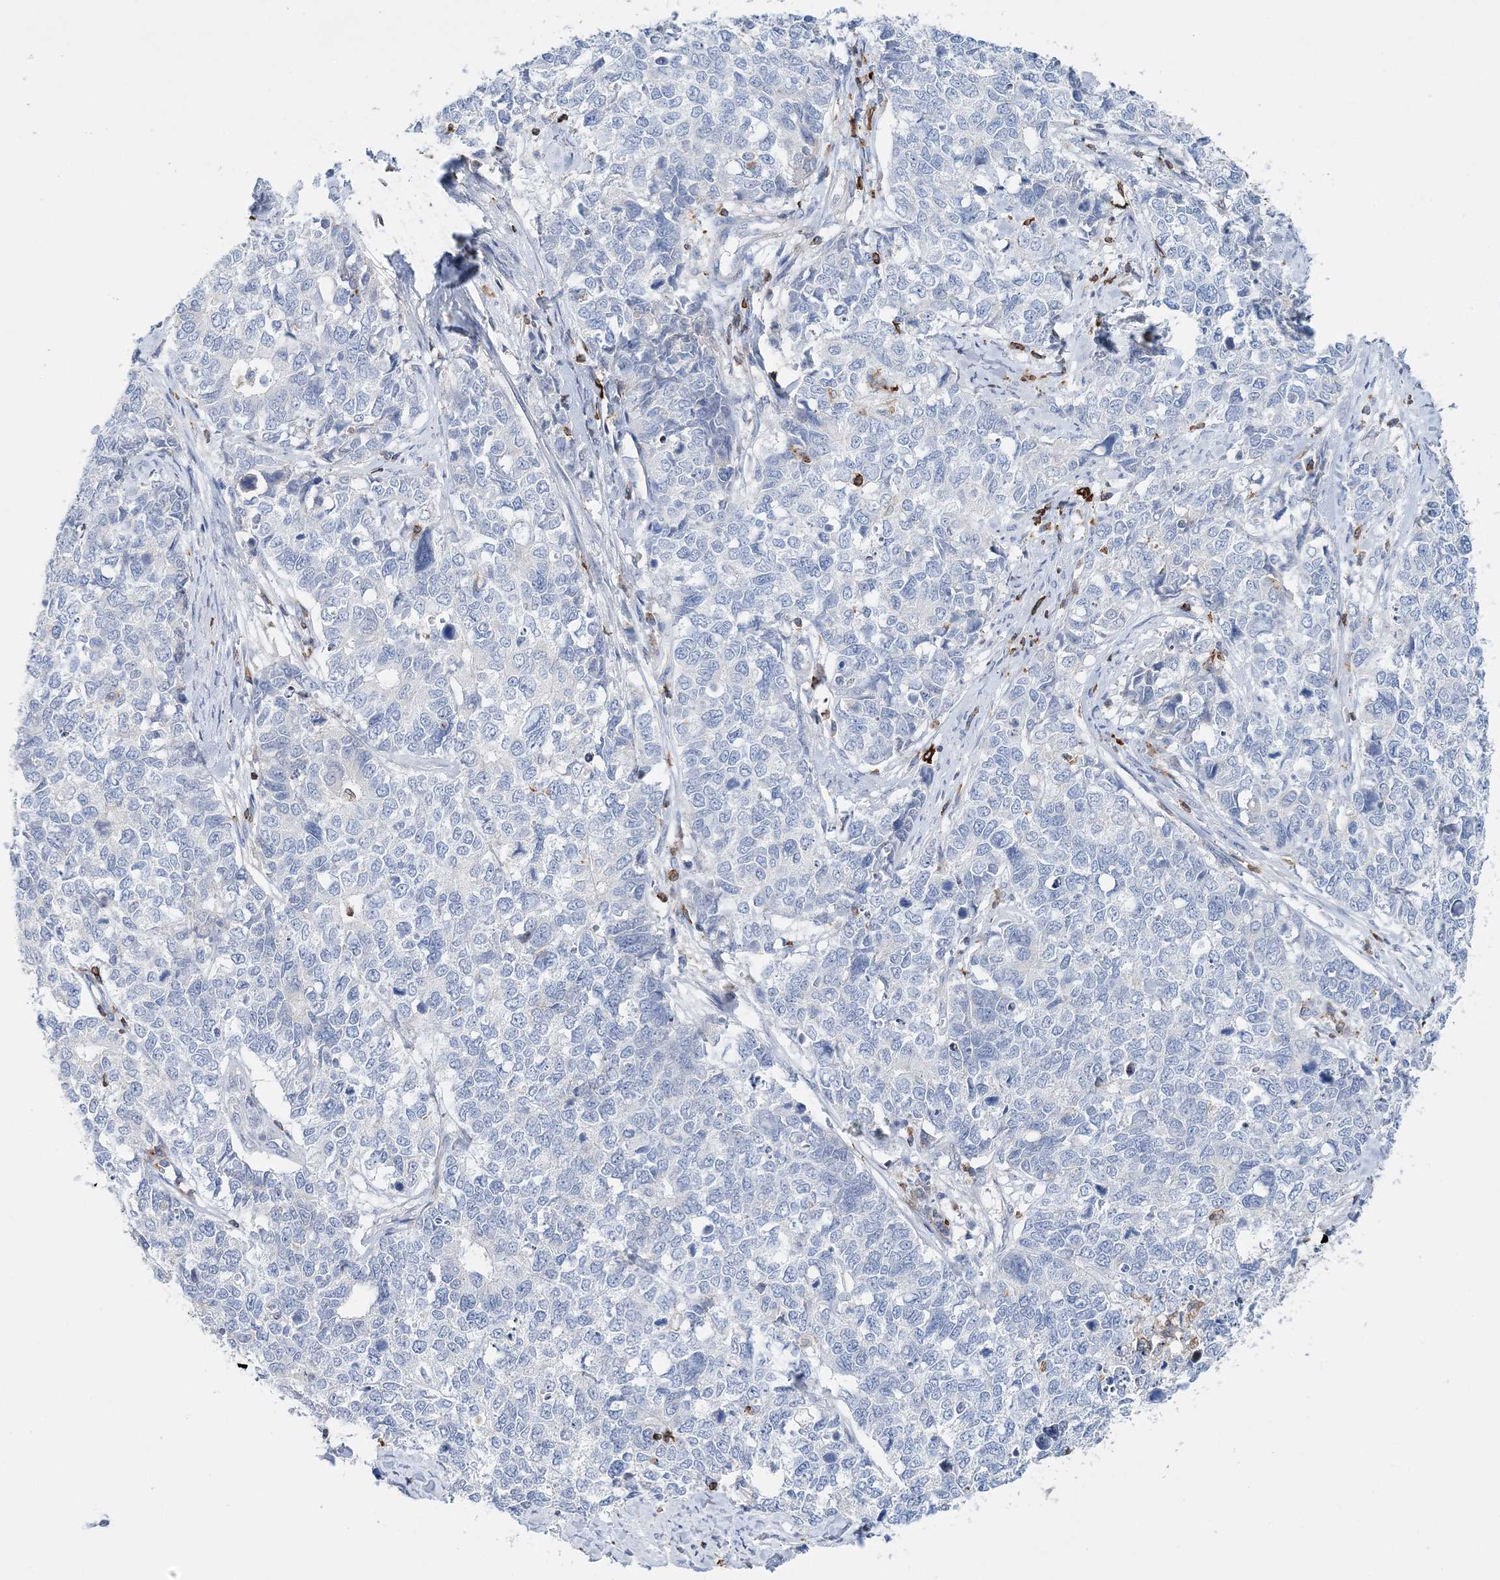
{"staining": {"intensity": "negative", "quantity": "none", "location": "none"}, "tissue": "cervical cancer", "cell_type": "Tumor cells", "image_type": "cancer", "snomed": [{"axis": "morphology", "description": "Squamous cell carcinoma, NOS"}, {"axis": "topography", "description": "Cervix"}], "caption": "Tumor cells are negative for protein expression in human cervical cancer.", "gene": "PRMT9", "patient": {"sex": "female", "age": 63}}